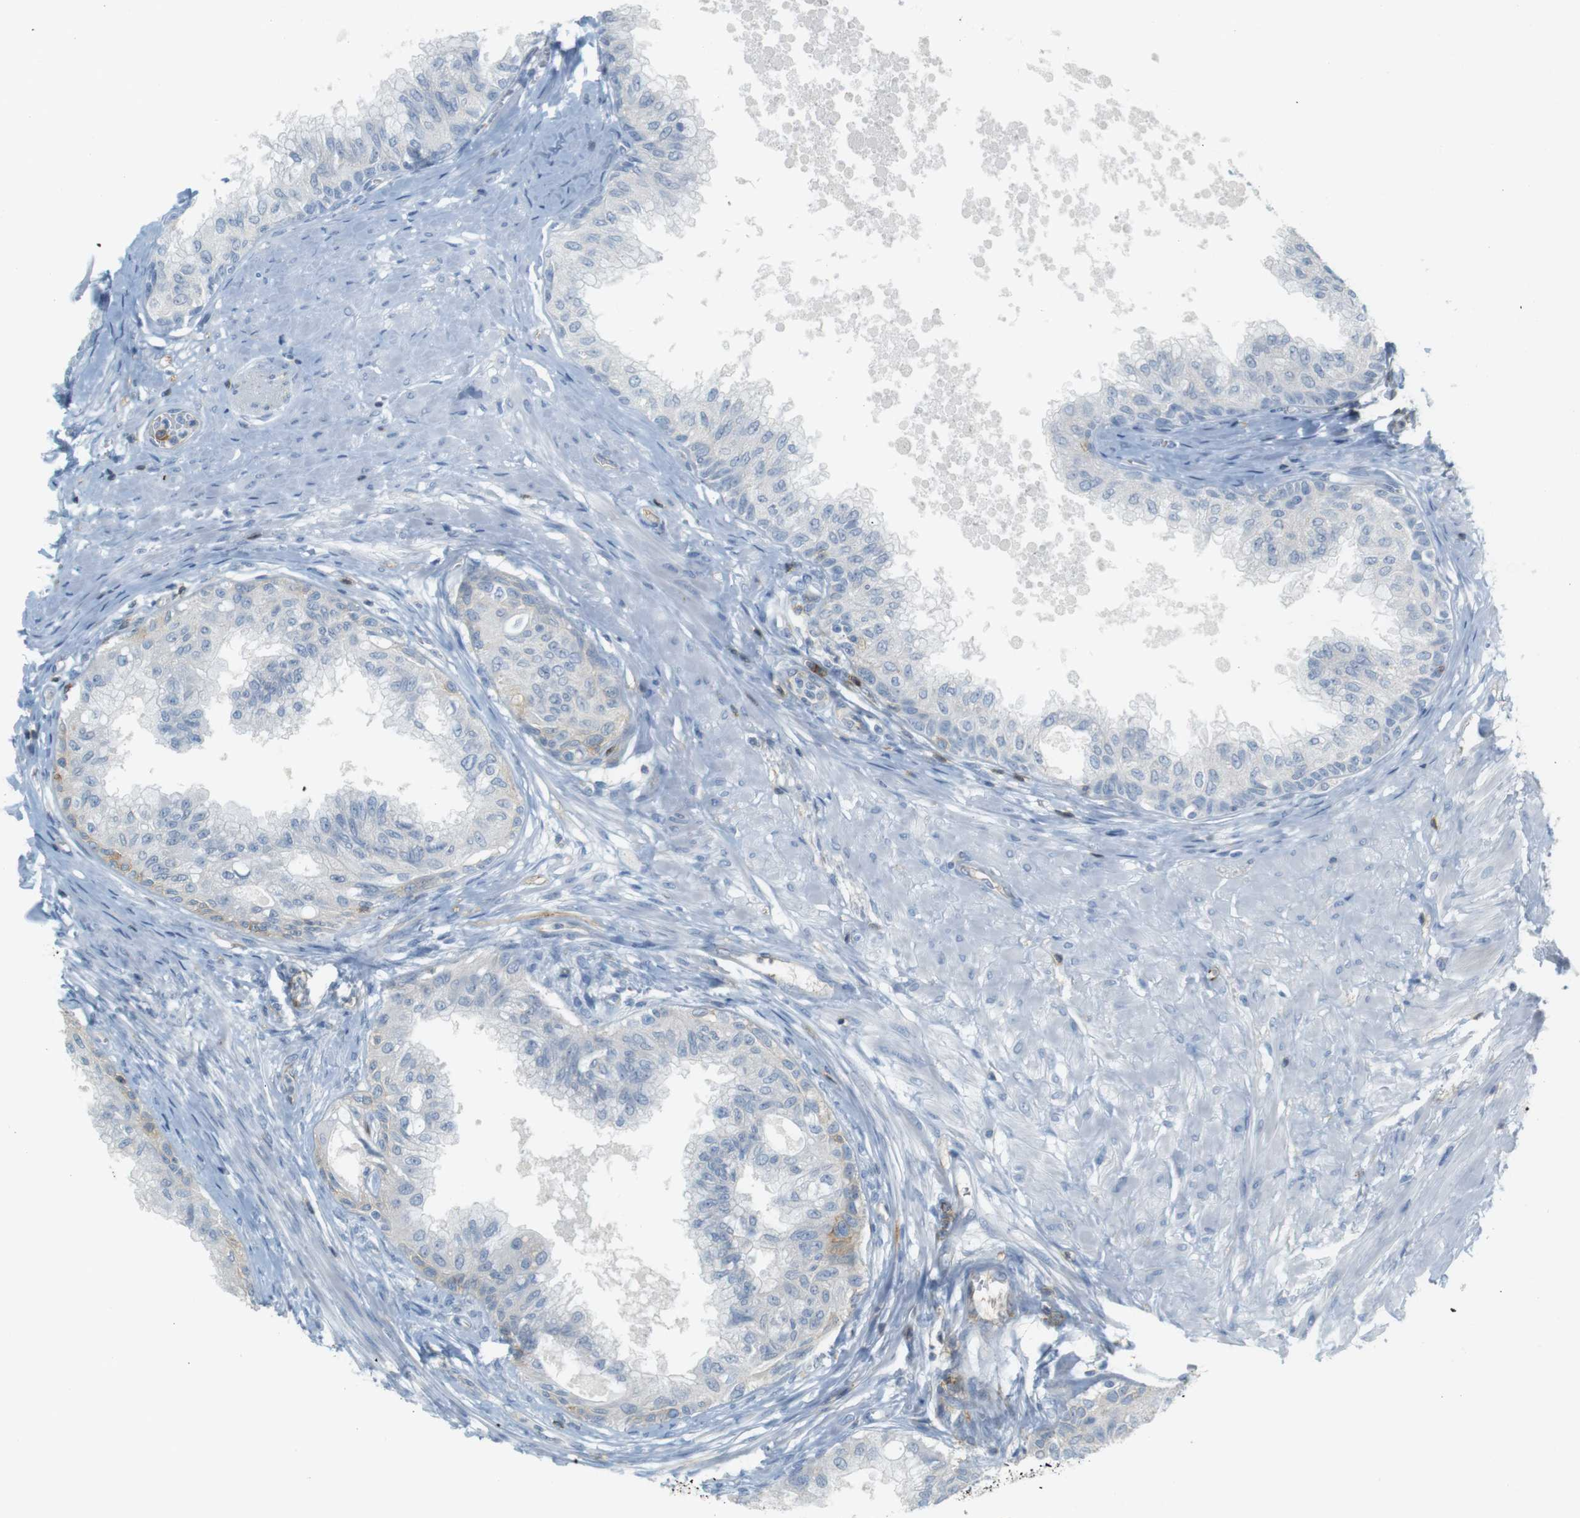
{"staining": {"intensity": "negative", "quantity": "none", "location": "none"}, "tissue": "prostate", "cell_type": "Glandular cells", "image_type": "normal", "snomed": [{"axis": "morphology", "description": "Normal tissue, NOS"}, {"axis": "topography", "description": "Prostate"}, {"axis": "topography", "description": "Seminal veicle"}], "caption": "High power microscopy micrograph of an IHC photomicrograph of benign prostate, revealing no significant staining in glandular cells.", "gene": "F2R", "patient": {"sex": "male", "age": 60}}